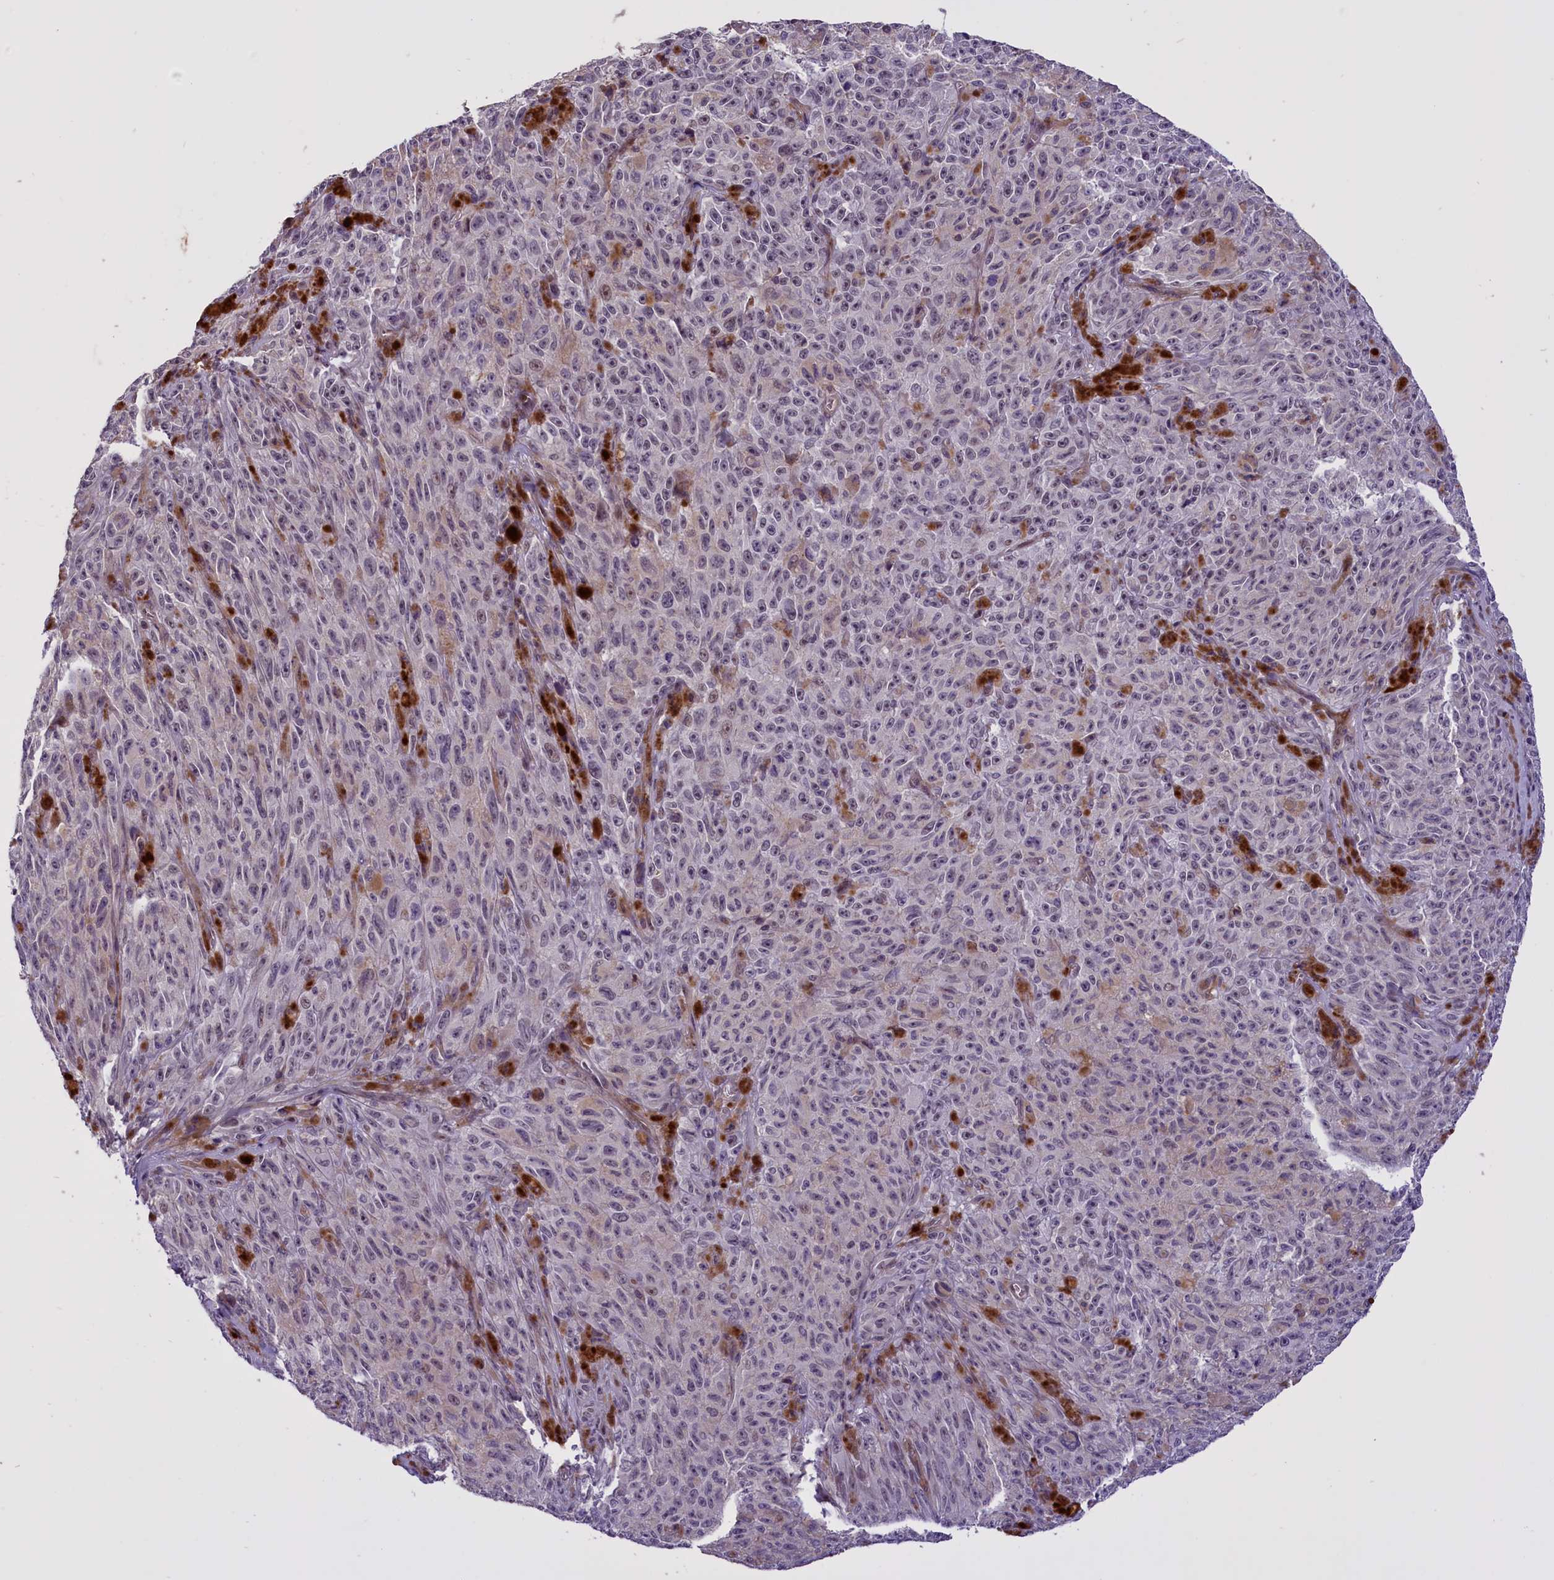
{"staining": {"intensity": "weak", "quantity": "<25%", "location": "nuclear"}, "tissue": "melanoma", "cell_type": "Tumor cells", "image_type": "cancer", "snomed": [{"axis": "morphology", "description": "Malignant melanoma, NOS"}, {"axis": "topography", "description": "Skin"}], "caption": "High power microscopy histopathology image of an immunohistochemistry (IHC) micrograph of malignant melanoma, revealing no significant positivity in tumor cells.", "gene": "ENHO", "patient": {"sex": "female", "age": 82}}